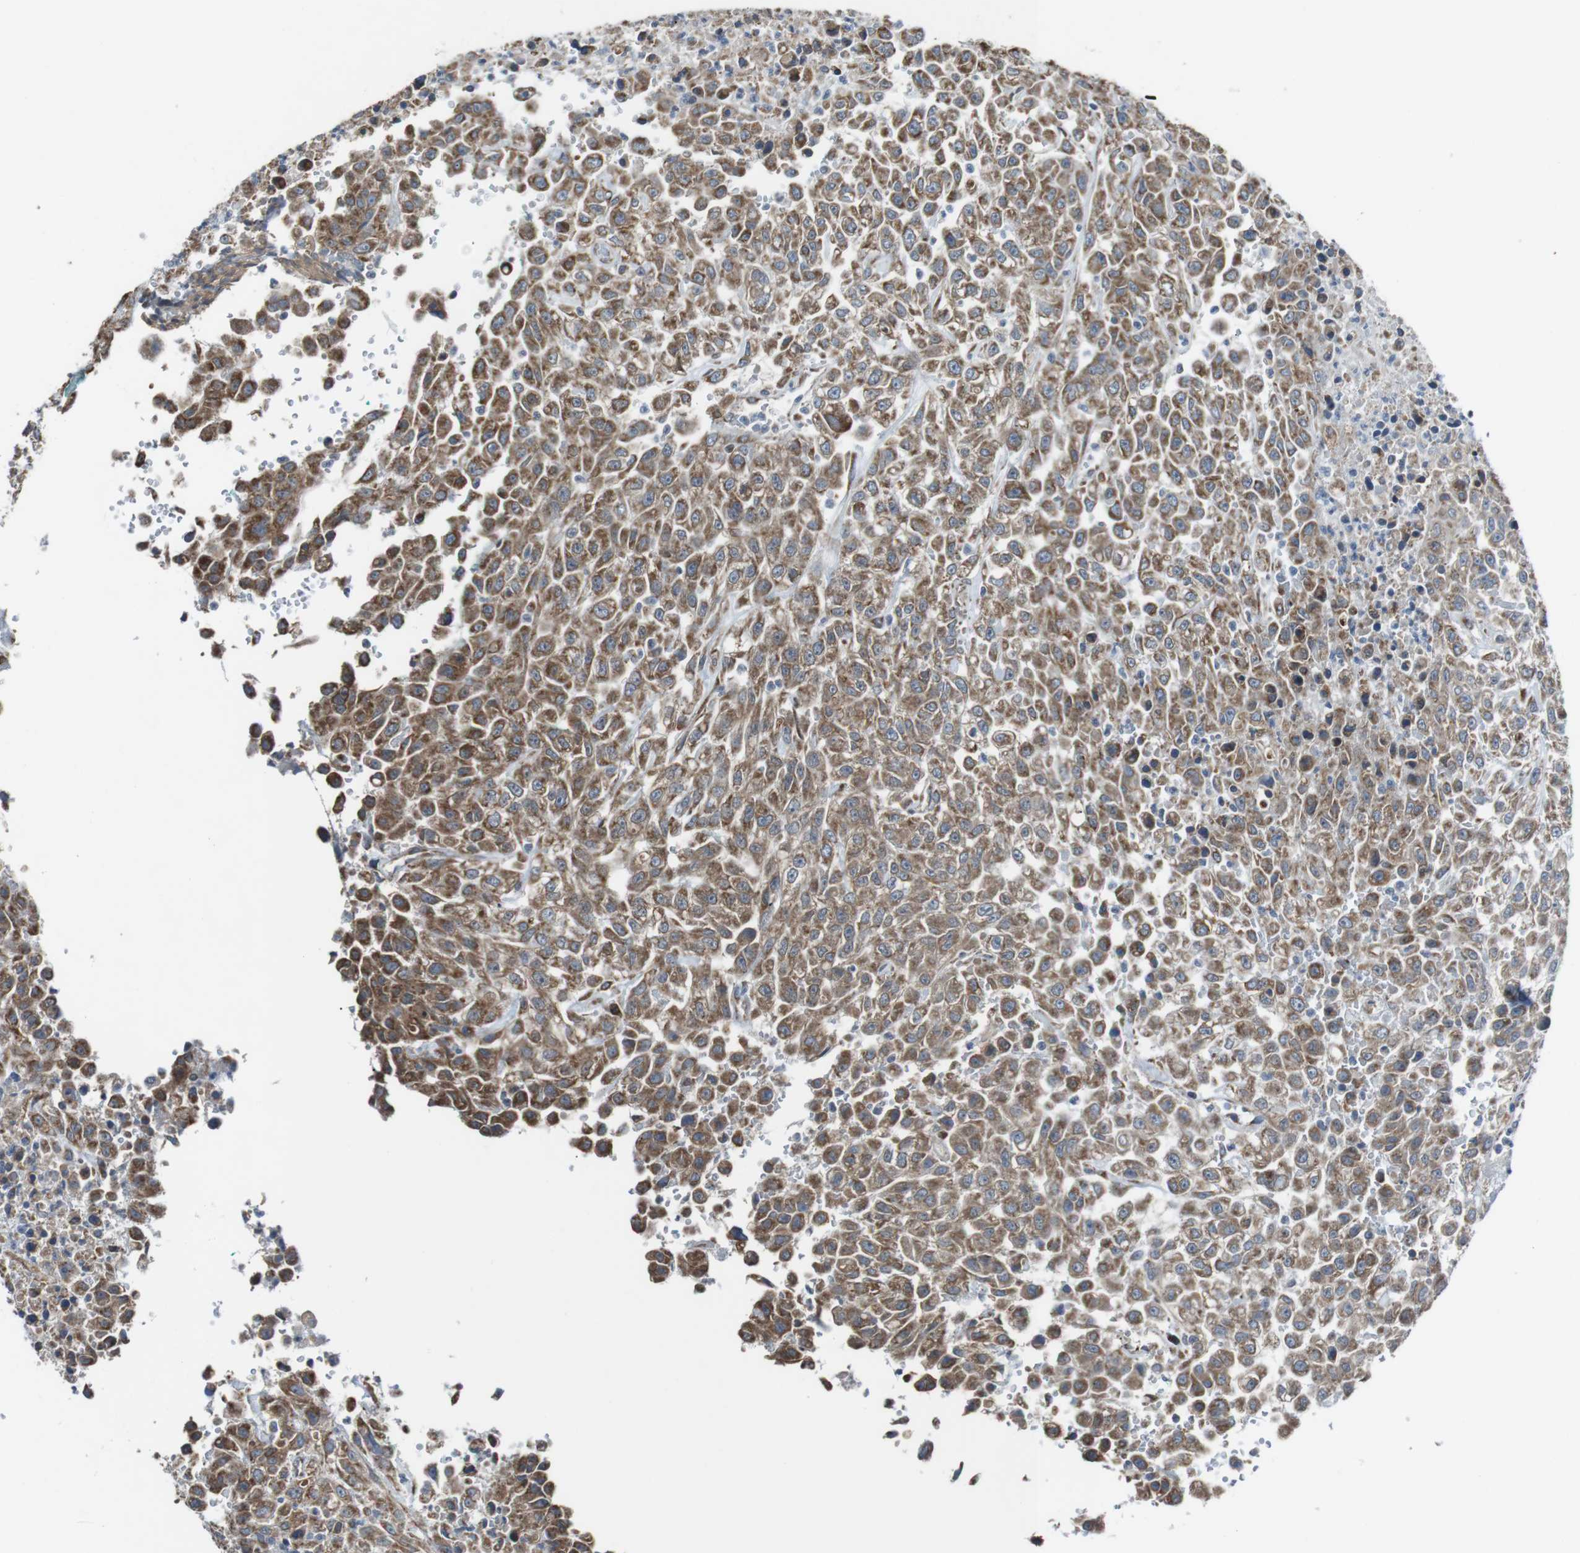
{"staining": {"intensity": "moderate", "quantity": ">75%", "location": "cytoplasmic/membranous"}, "tissue": "urothelial cancer", "cell_type": "Tumor cells", "image_type": "cancer", "snomed": [{"axis": "morphology", "description": "Urothelial carcinoma, High grade"}, {"axis": "topography", "description": "Urinary bladder"}], "caption": "The image reveals staining of urothelial cancer, revealing moderate cytoplasmic/membranous protein staining (brown color) within tumor cells.", "gene": "CISD2", "patient": {"sex": "male", "age": 46}}